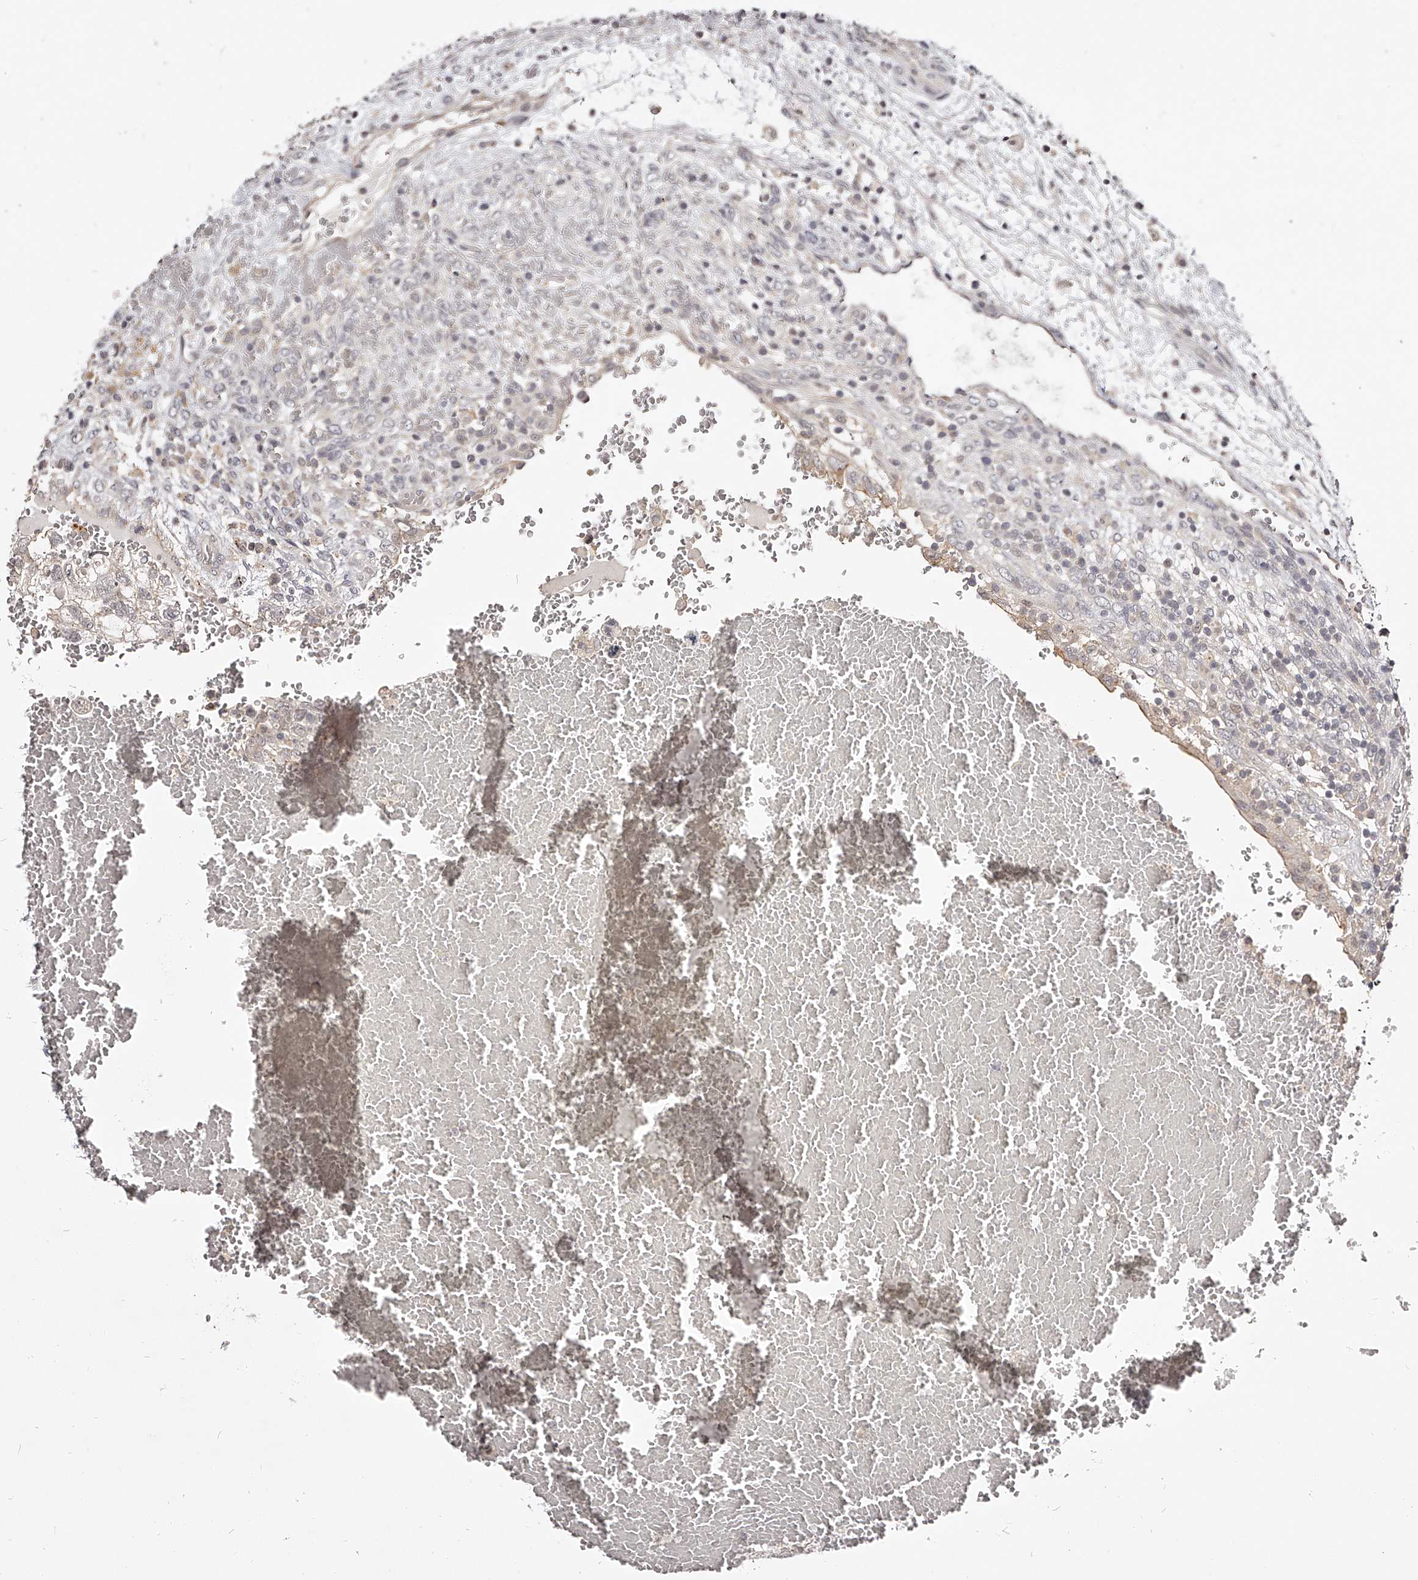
{"staining": {"intensity": "negative", "quantity": "none", "location": "none"}, "tissue": "testis cancer", "cell_type": "Tumor cells", "image_type": "cancer", "snomed": [{"axis": "morphology", "description": "Carcinoma, Embryonal, NOS"}, {"axis": "topography", "description": "Testis"}], "caption": "Immunohistochemistry photomicrograph of human testis embryonal carcinoma stained for a protein (brown), which demonstrates no positivity in tumor cells. Nuclei are stained in blue.", "gene": "ZNF789", "patient": {"sex": "male", "age": 36}}